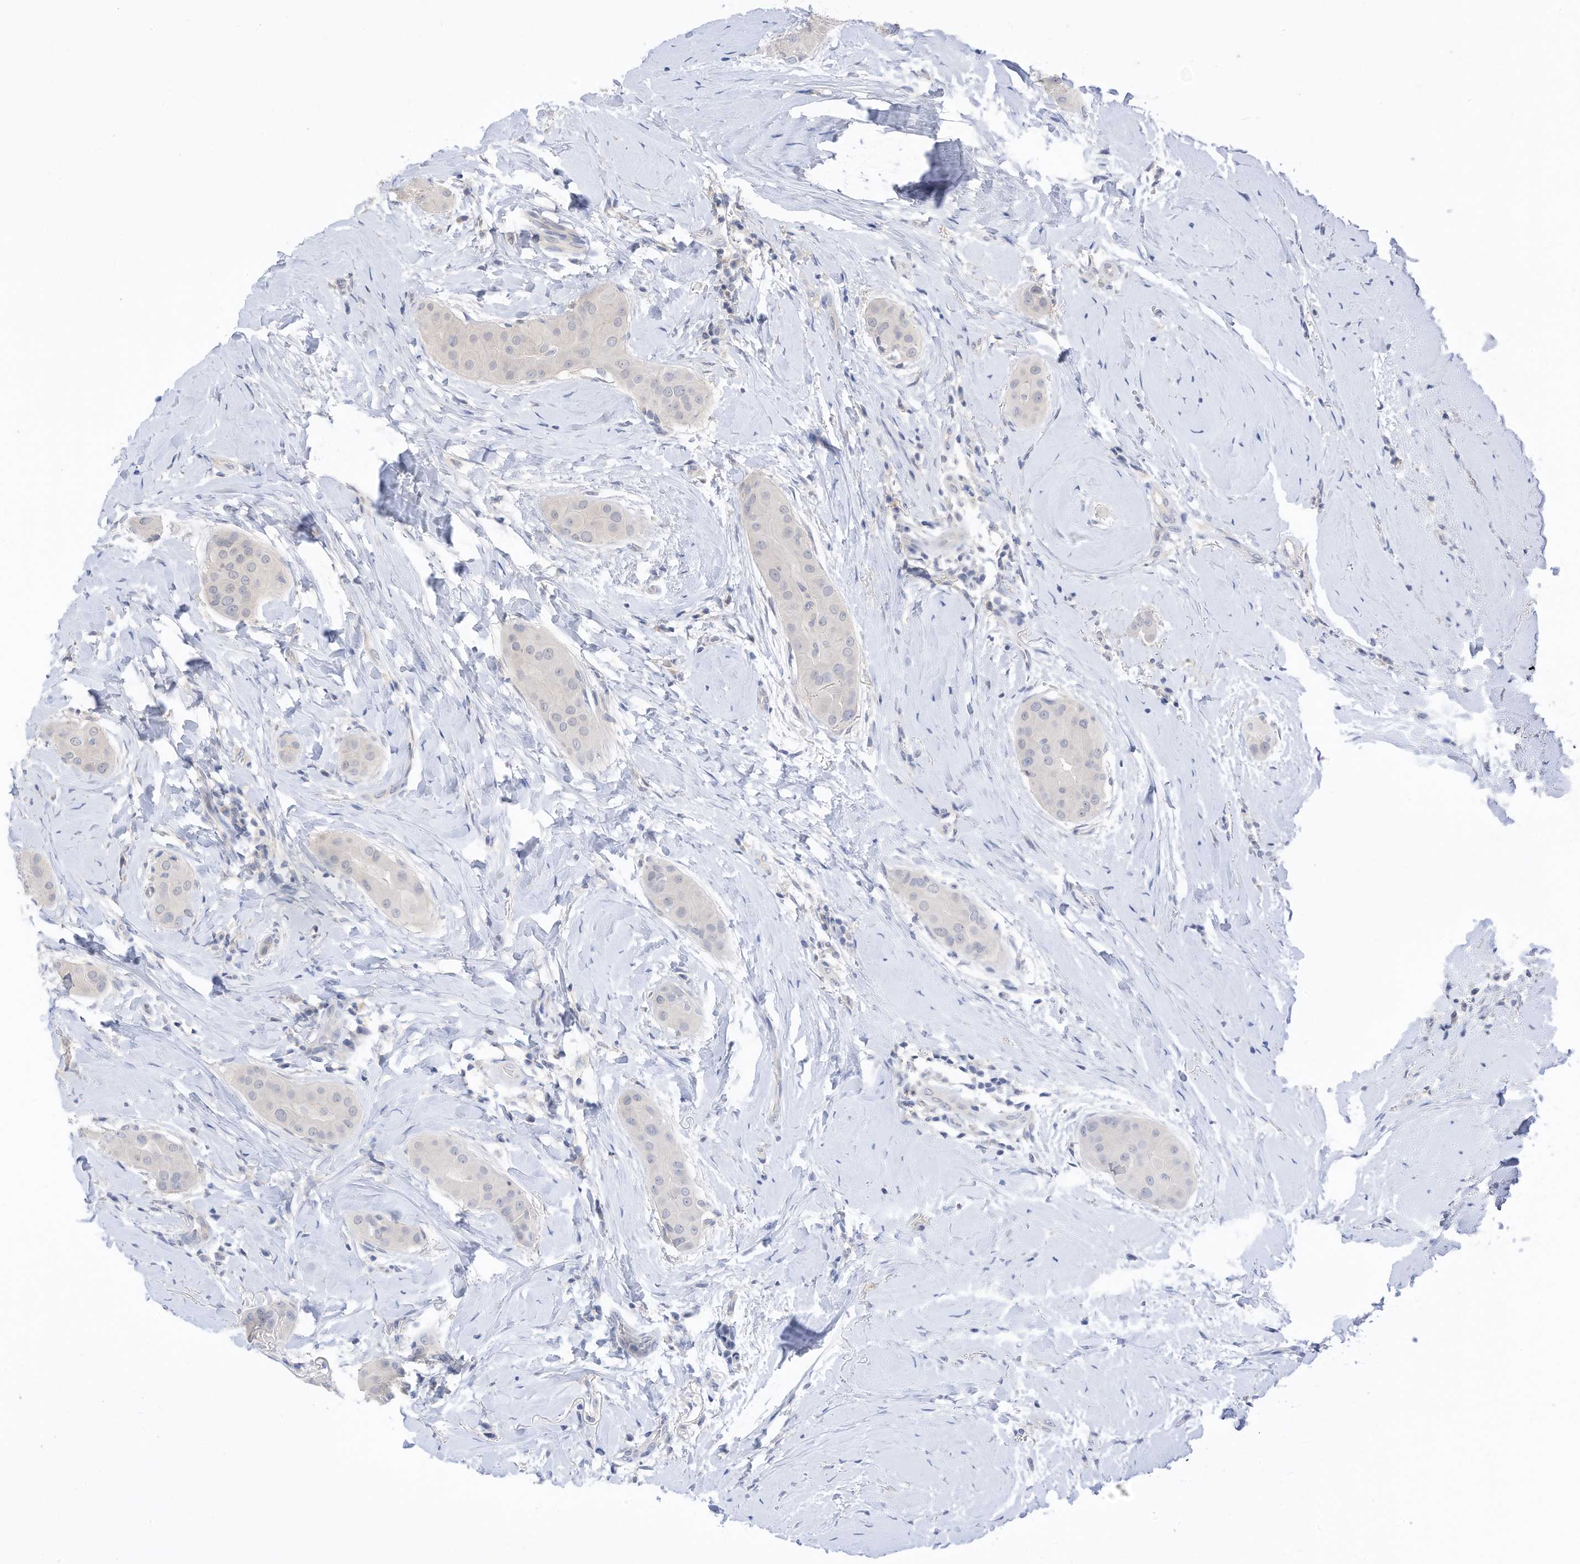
{"staining": {"intensity": "negative", "quantity": "none", "location": "none"}, "tissue": "thyroid cancer", "cell_type": "Tumor cells", "image_type": "cancer", "snomed": [{"axis": "morphology", "description": "Papillary adenocarcinoma, NOS"}, {"axis": "topography", "description": "Thyroid gland"}], "caption": "Human thyroid papillary adenocarcinoma stained for a protein using IHC exhibits no expression in tumor cells.", "gene": "REC8", "patient": {"sex": "male", "age": 33}}